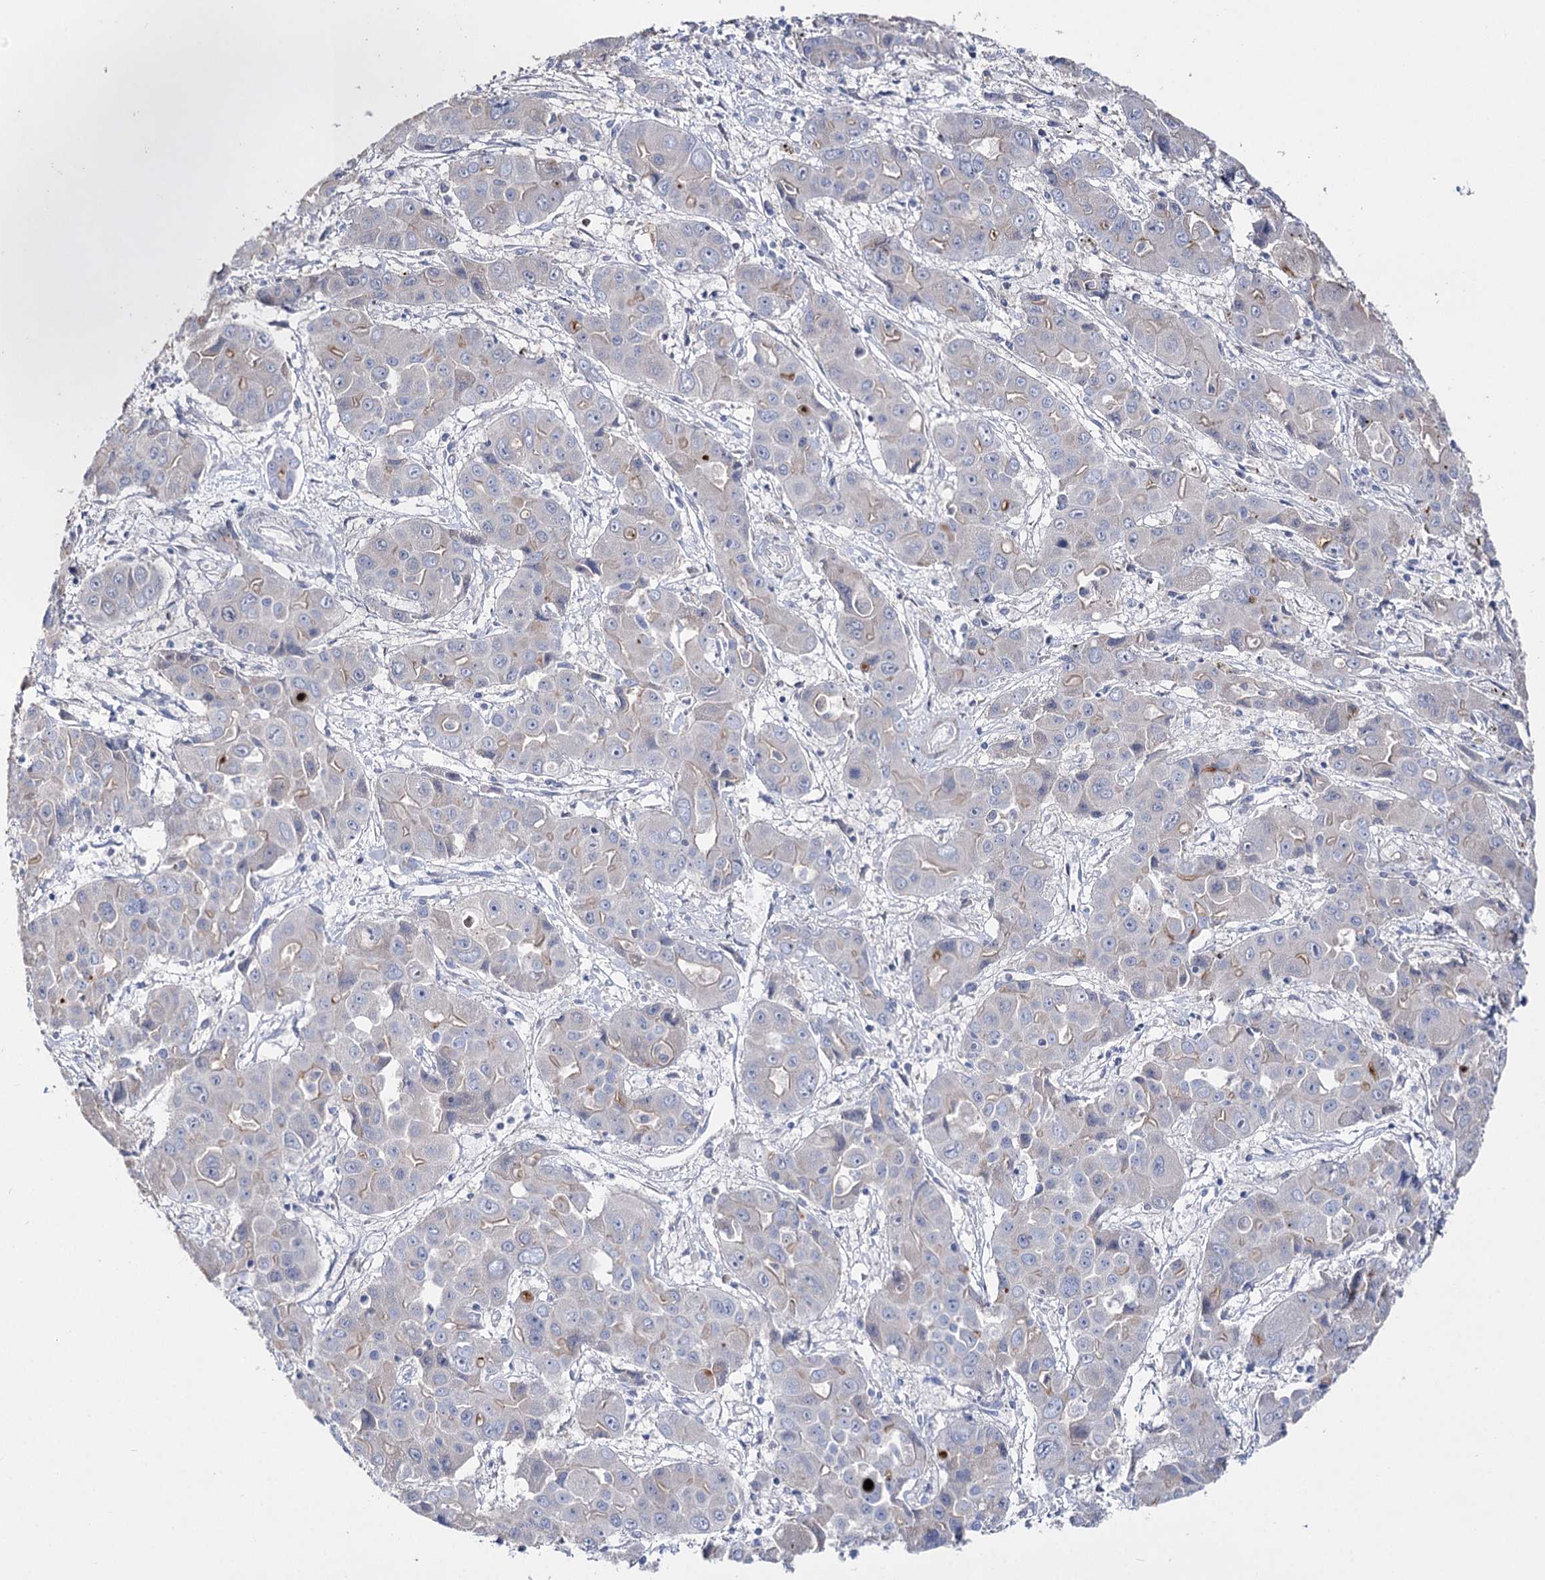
{"staining": {"intensity": "negative", "quantity": "none", "location": "none"}, "tissue": "liver cancer", "cell_type": "Tumor cells", "image_type": "cancer", "snomed": [{"axis": "morphology", "description": "Cholangiocarcinoma"}, {"axis": "topography", "description": "Liver"}], "caption": "There is no significant expression in tumor cells of cholangiocarcinoma (liver).", "gene": "NRAP", "patient": {"sex": "male", "age": 67}}